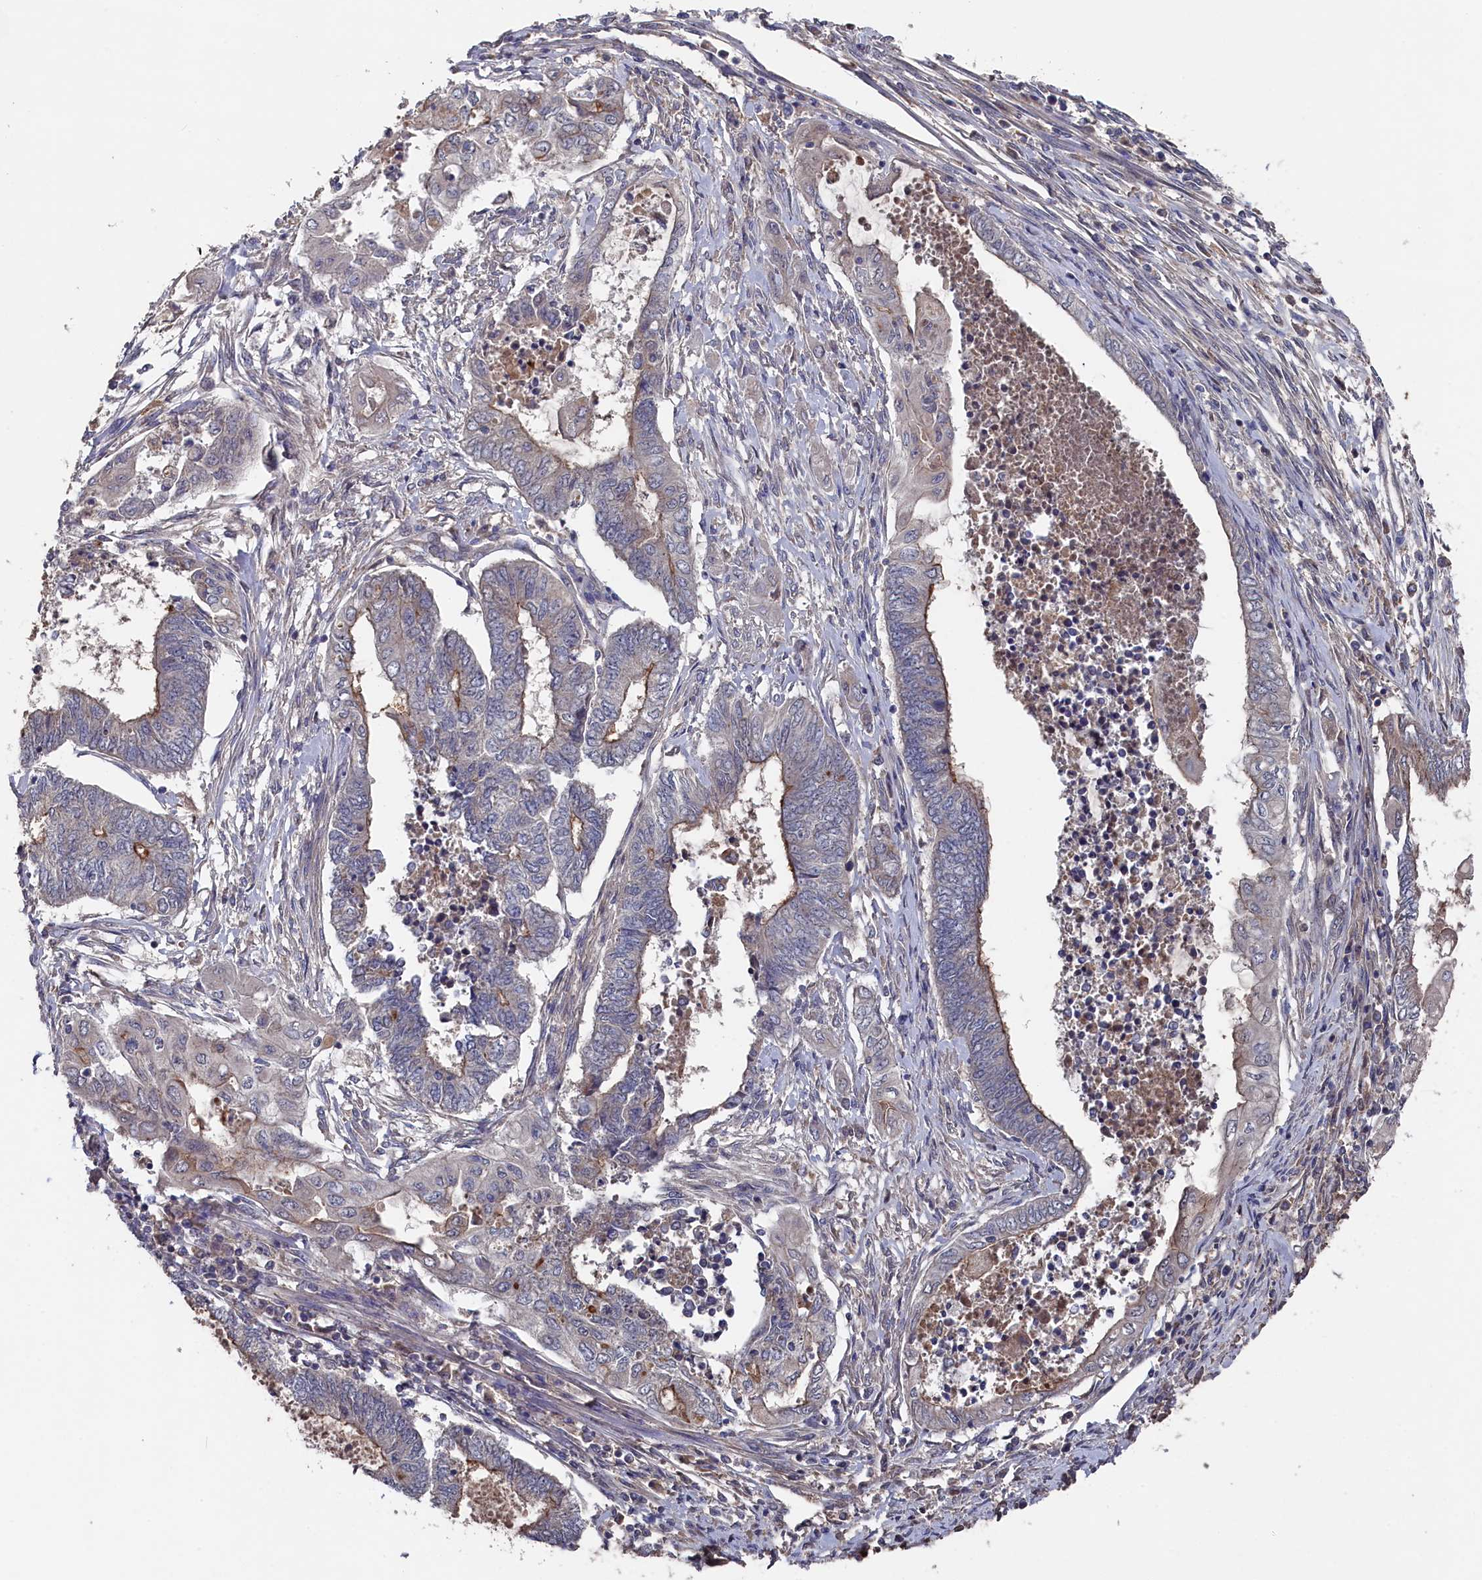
{"staining": {"intensity": "moderate", "quantity": "<25%", "location": "cytoplasmic/membranous"}, "tissue": "endometrial cancer", "cell_type": "Tumor cells", "image_type": "cancer", "snomed": [{"axis": "morphology", "description": "Adenocarcinoma, NOS"}, {"axis": "topography", "description": "Uterus"}, {"axis": "topography", "description": "Endometrium"}], "caption": "A low amount of moderate cytoplasmic/membranous expression is seen in about <25% of tumor cells in adenocarcinoma (endometrial) tissue. The staining was performed using DAB (3,3'-diaminobenzidine), with brown indicating positive protein expression. Nuclei are stained blue with hematoxylin.", "gene": "TMC5", "patient": {"sex": "female", "age": 70}}